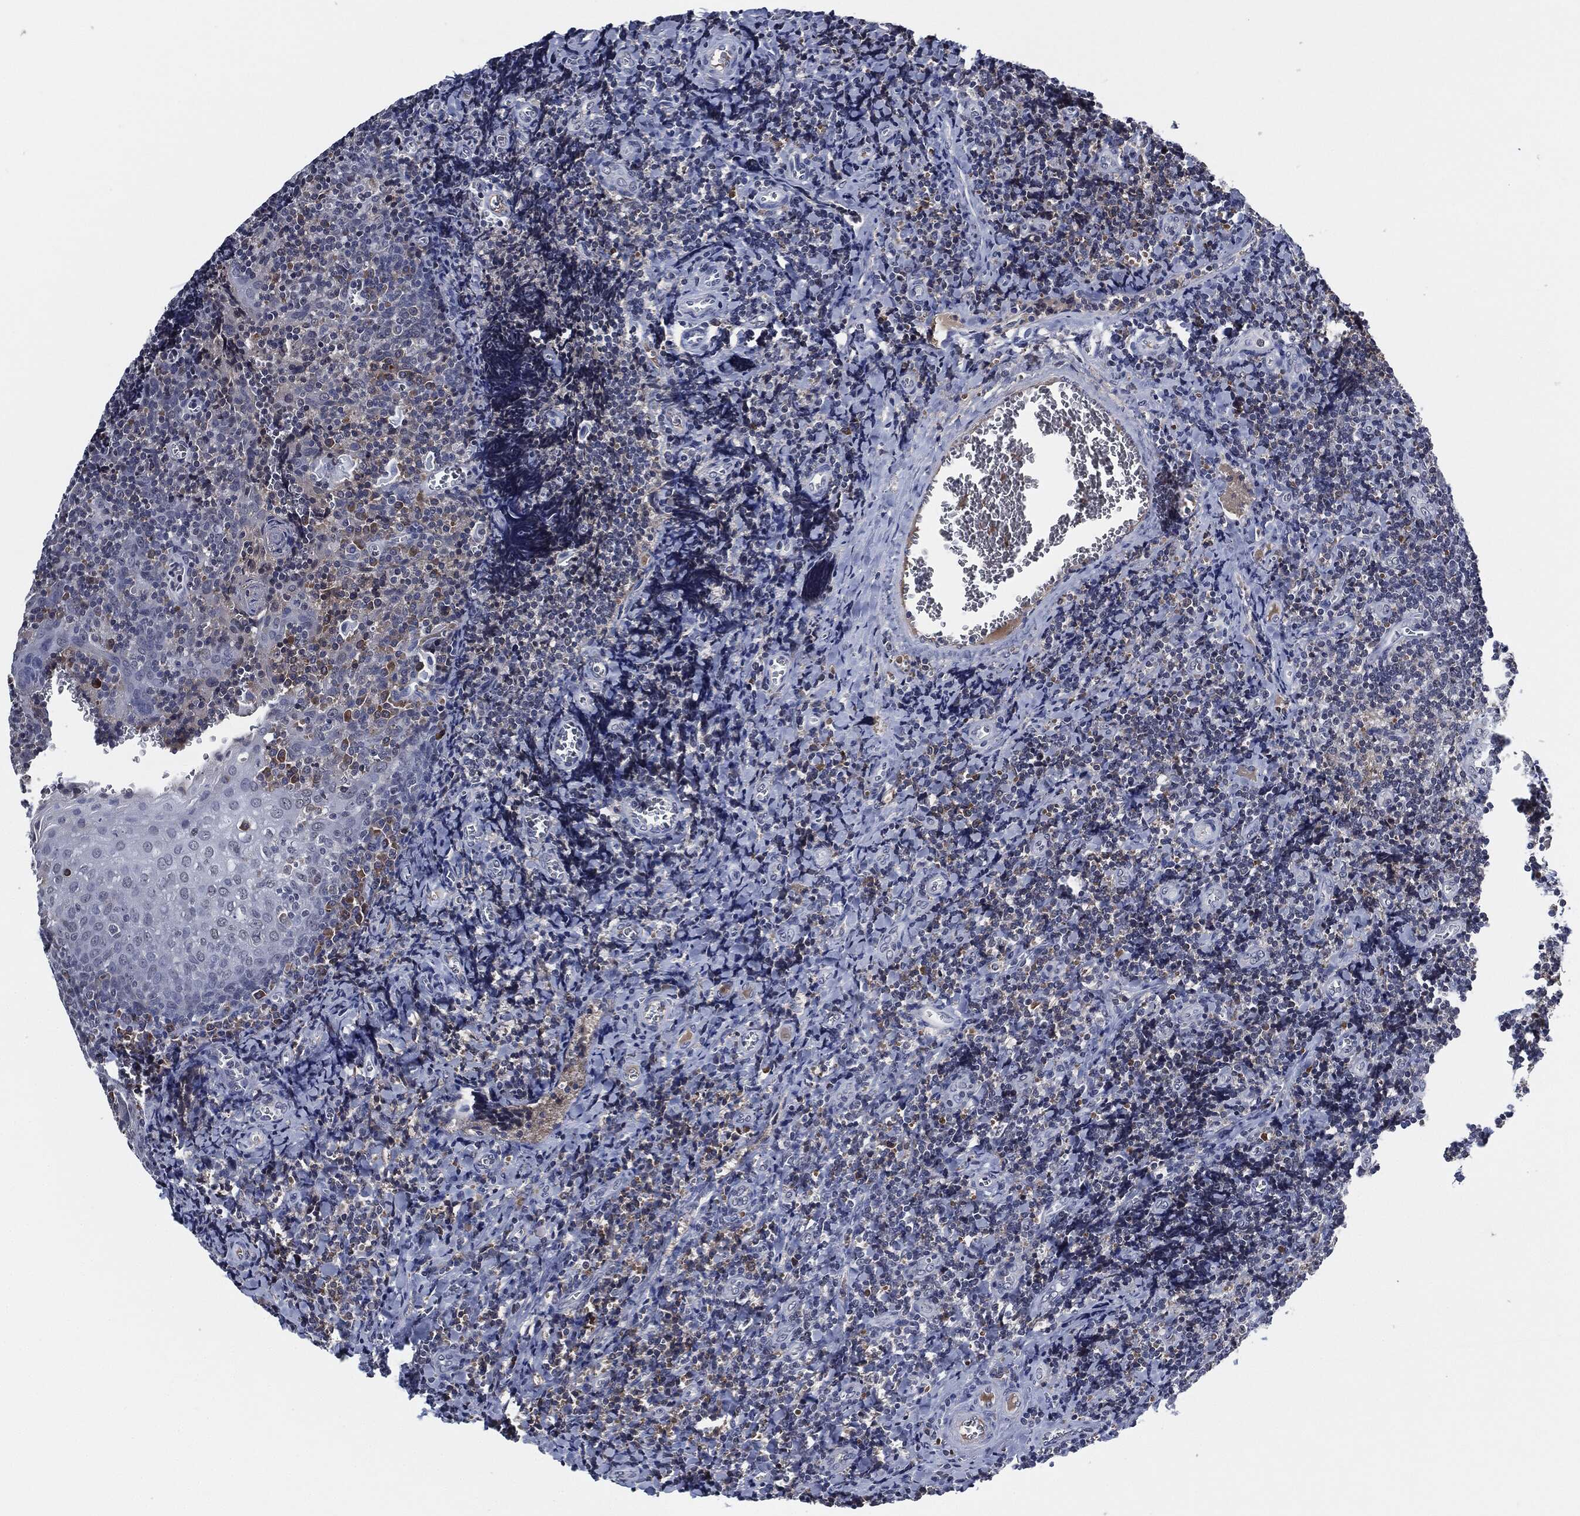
{"staining": {"intensity": "negative", "quantity": "none", "location": "none"}, "tissue": "tonsil", "cell_type": "Germinal center cells", "image_type": "normal", "snomed": [{"axis": "morphology", "description": "Normal tissue, NOS"}, {"axis": "morphology", "description": "Inflammation, NOS"}, {"axis": "topography", "description": "Tonsil"}], "caption": "The micrograph exhibits no staining of germinal center cells in normal tonsil. (Stains: DAB immunohistochemistry (IHC) with hematoxylin counter stain, Microscopy: brightfield microscopy at high magnification).", "gene": "IL2RG", "patient": {"sex": "female", "age": 31}}